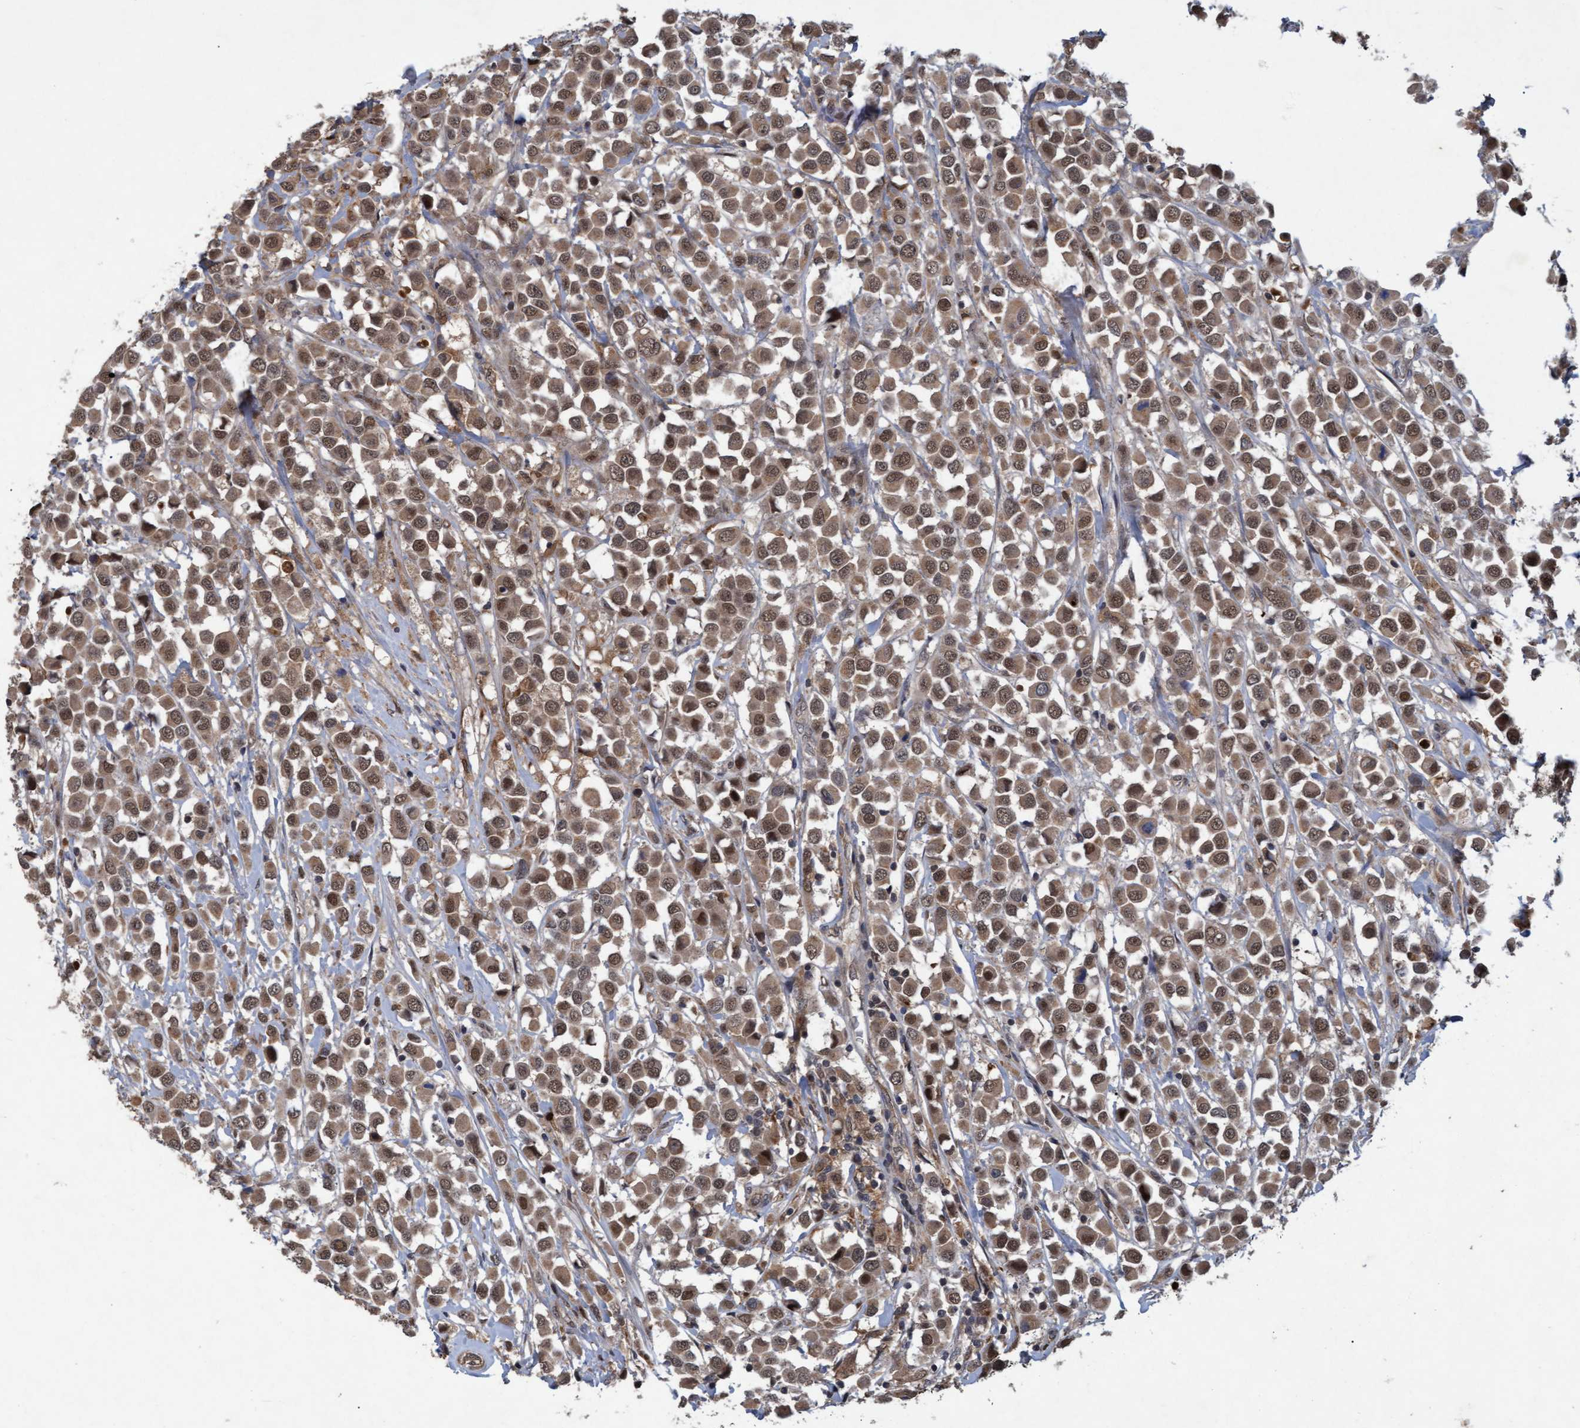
{"staining": {"intensity": "moderate", "quantity": ">75%", "location": "cytoplasmic/membranous,nuclear"}, "tissue": "breast cancer", "cell_type": "Tumor cells", "image_type": "cancer", "snomed": [{"axis": "morphology", "description": "Duct carcinoma"}, {"axis": "topography", "description": "Breast"}], "caption": "IHC (DAB (3,3'-diaminobenzidine)) staining of human breast cancer shows moderate cytoplasmic/membranous and nuclear protein positivity in approximately >75% of tumor cells. (Brightfield microscopy of DAB IHC at high magnification).", "gene": "PSMB6", "patient": {"sex": "female", "age": 61}}